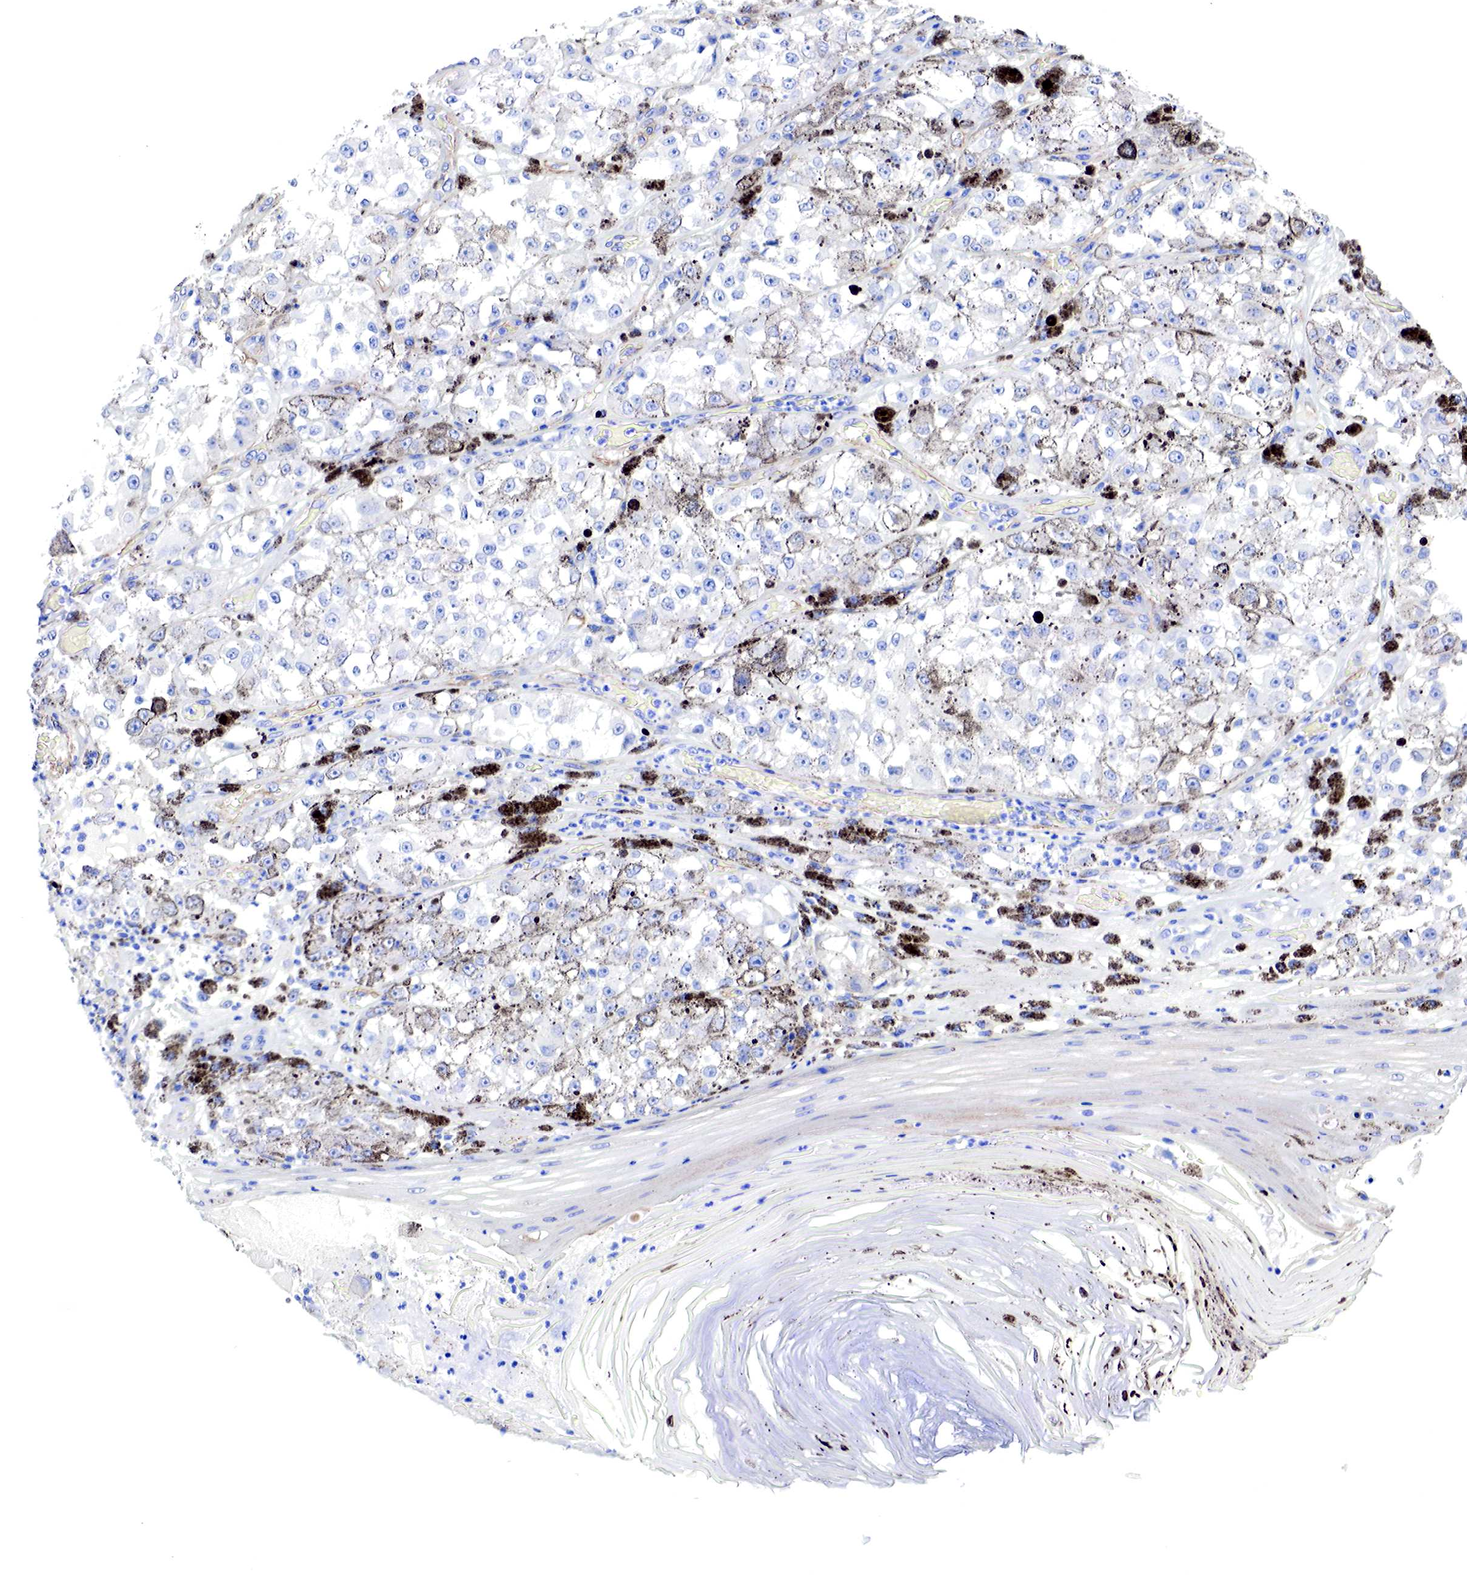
{"staining": {"intensity": "negative", "quantity": "none", "location": "none"}, "tissue": "melanoma", "cell_type": "Tumor cells", "image_type": "cancer", "snomed": [{"axis": "morphology", "description": "Malignant melanoma, NOS"}, {"axis": "topography", "description": "Skin"}], "caption": "Immunohistochemistry (IHC) of human malignant melanoma demonstrates no staining in tumor cells.", "gene": "TPM1", "patient": {"sex": "male", "age": 67}}